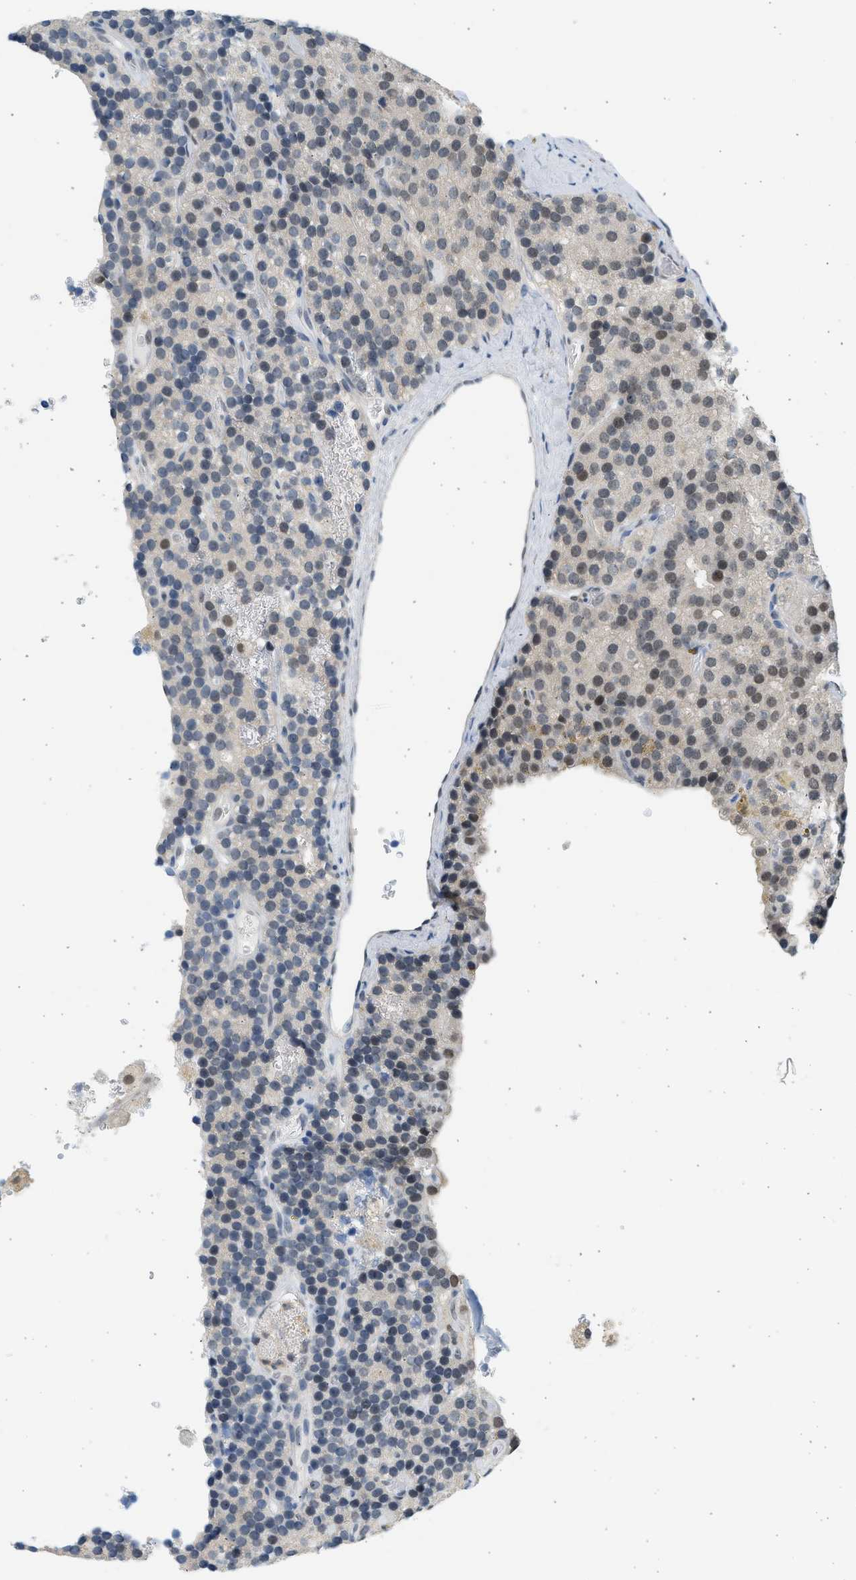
{"staining": {"intensity": "weak", "quantity": "<25%", "location": "nuclear"}, "tissue": "parathyroid gland", "cell_type": "Glandular cells", "image_type": "normal", "snomed": [{"axis": "morphology", "description": "Normal tissue, NOS"}, {"axis": "morphology", "description": "Adenoma, NOS"}, {"axis": "topography", "description": "Parathyroid gland"}], "caption": "There is no significant positivity in glandular cells of parathyroid gland. The staining was performed using DAB (3,3'-diaminobenzidine) to visualize the protein expression in brown, while the nuclei were stained in blue with hematoxylin (Magnification: 20x).", "gene": "HIPK1", "patient": {"sex": "female", "age": 86}}